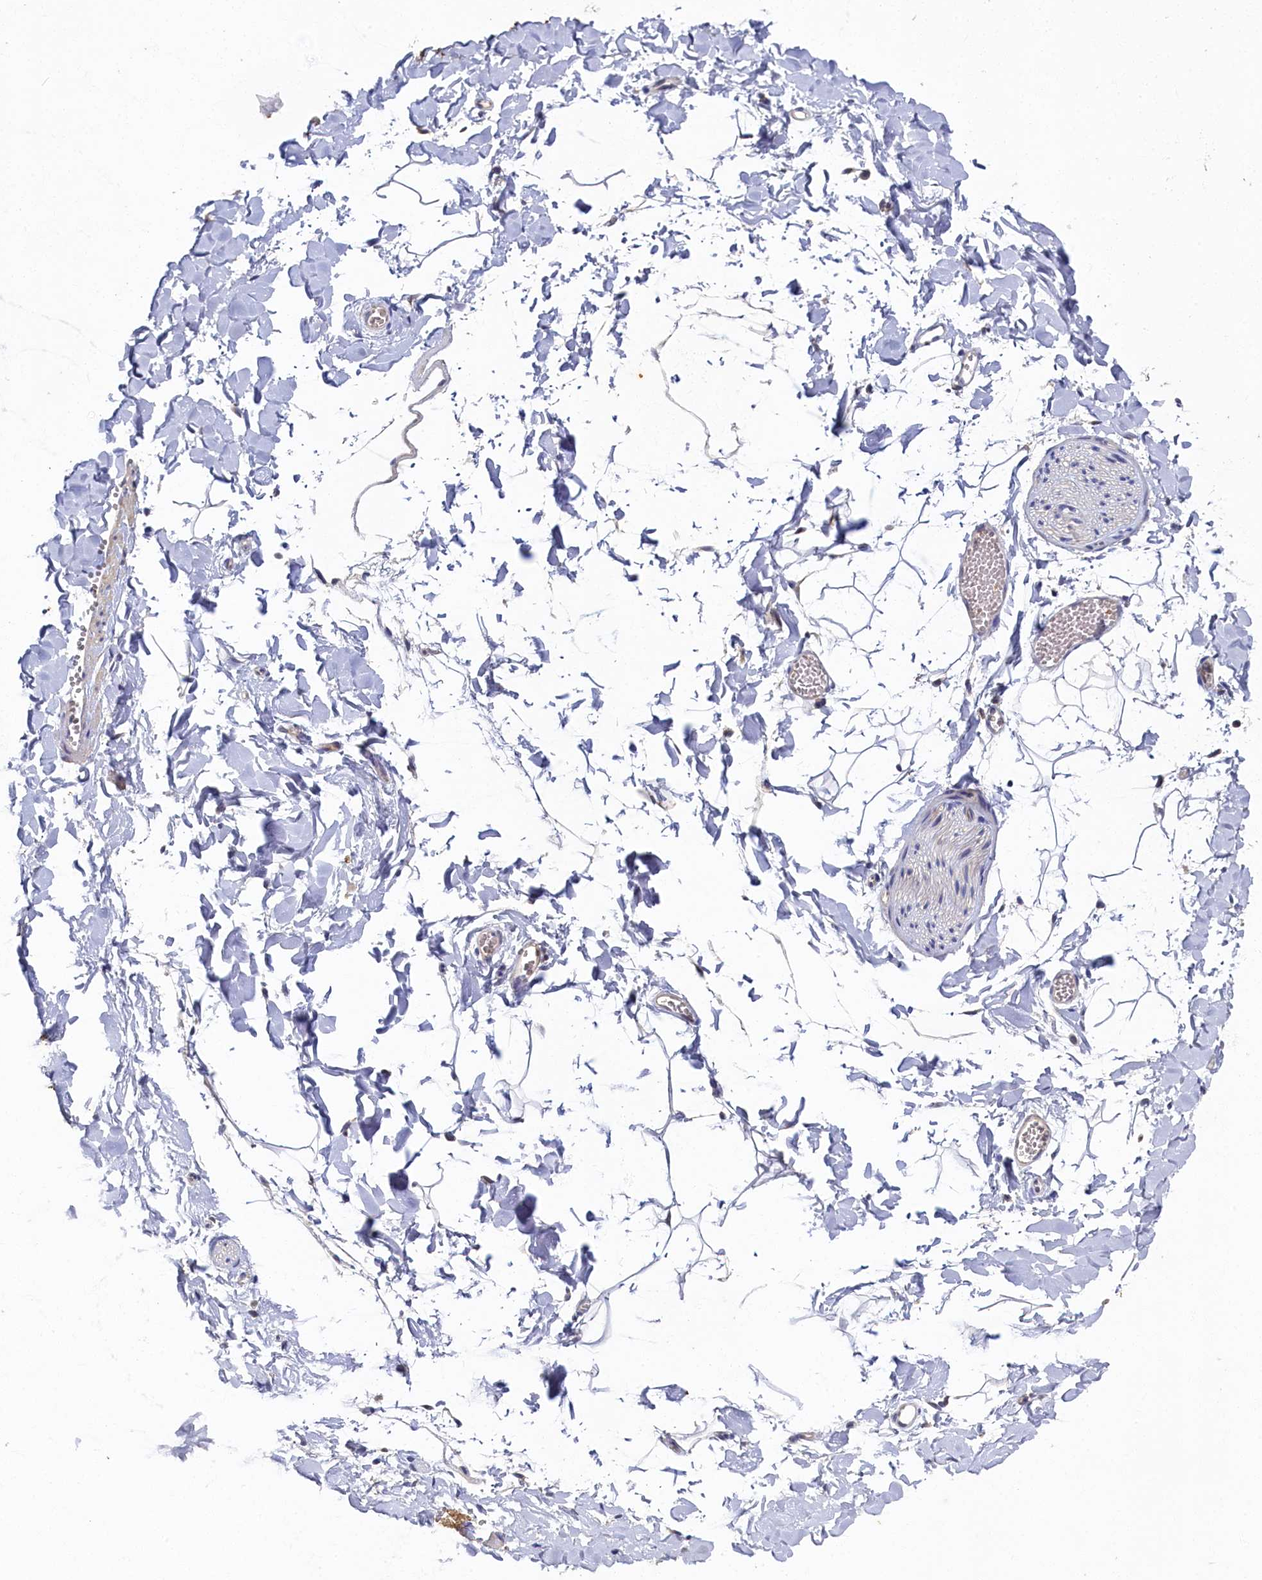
{"staining": {"intensity": "negative", "quantity": "none", "location": "none"}, "tissue": "adipose tissue", "cell_type": "Adipocytes", "image_type": "normal", "snomed": [{"axis": "morphology", "description": "Normal tissue, NOS"}, {"axis": "topography", "description": "Gallbladder"}, {"axis": "topography", "description": "Peripheral nerve tissue"}], "caption": "IHC of unremarkable adipose tissue demonstrates no staining in adipocytes.", "gene": "CEP20", "patient": {"sex": "male", "age": 38}}